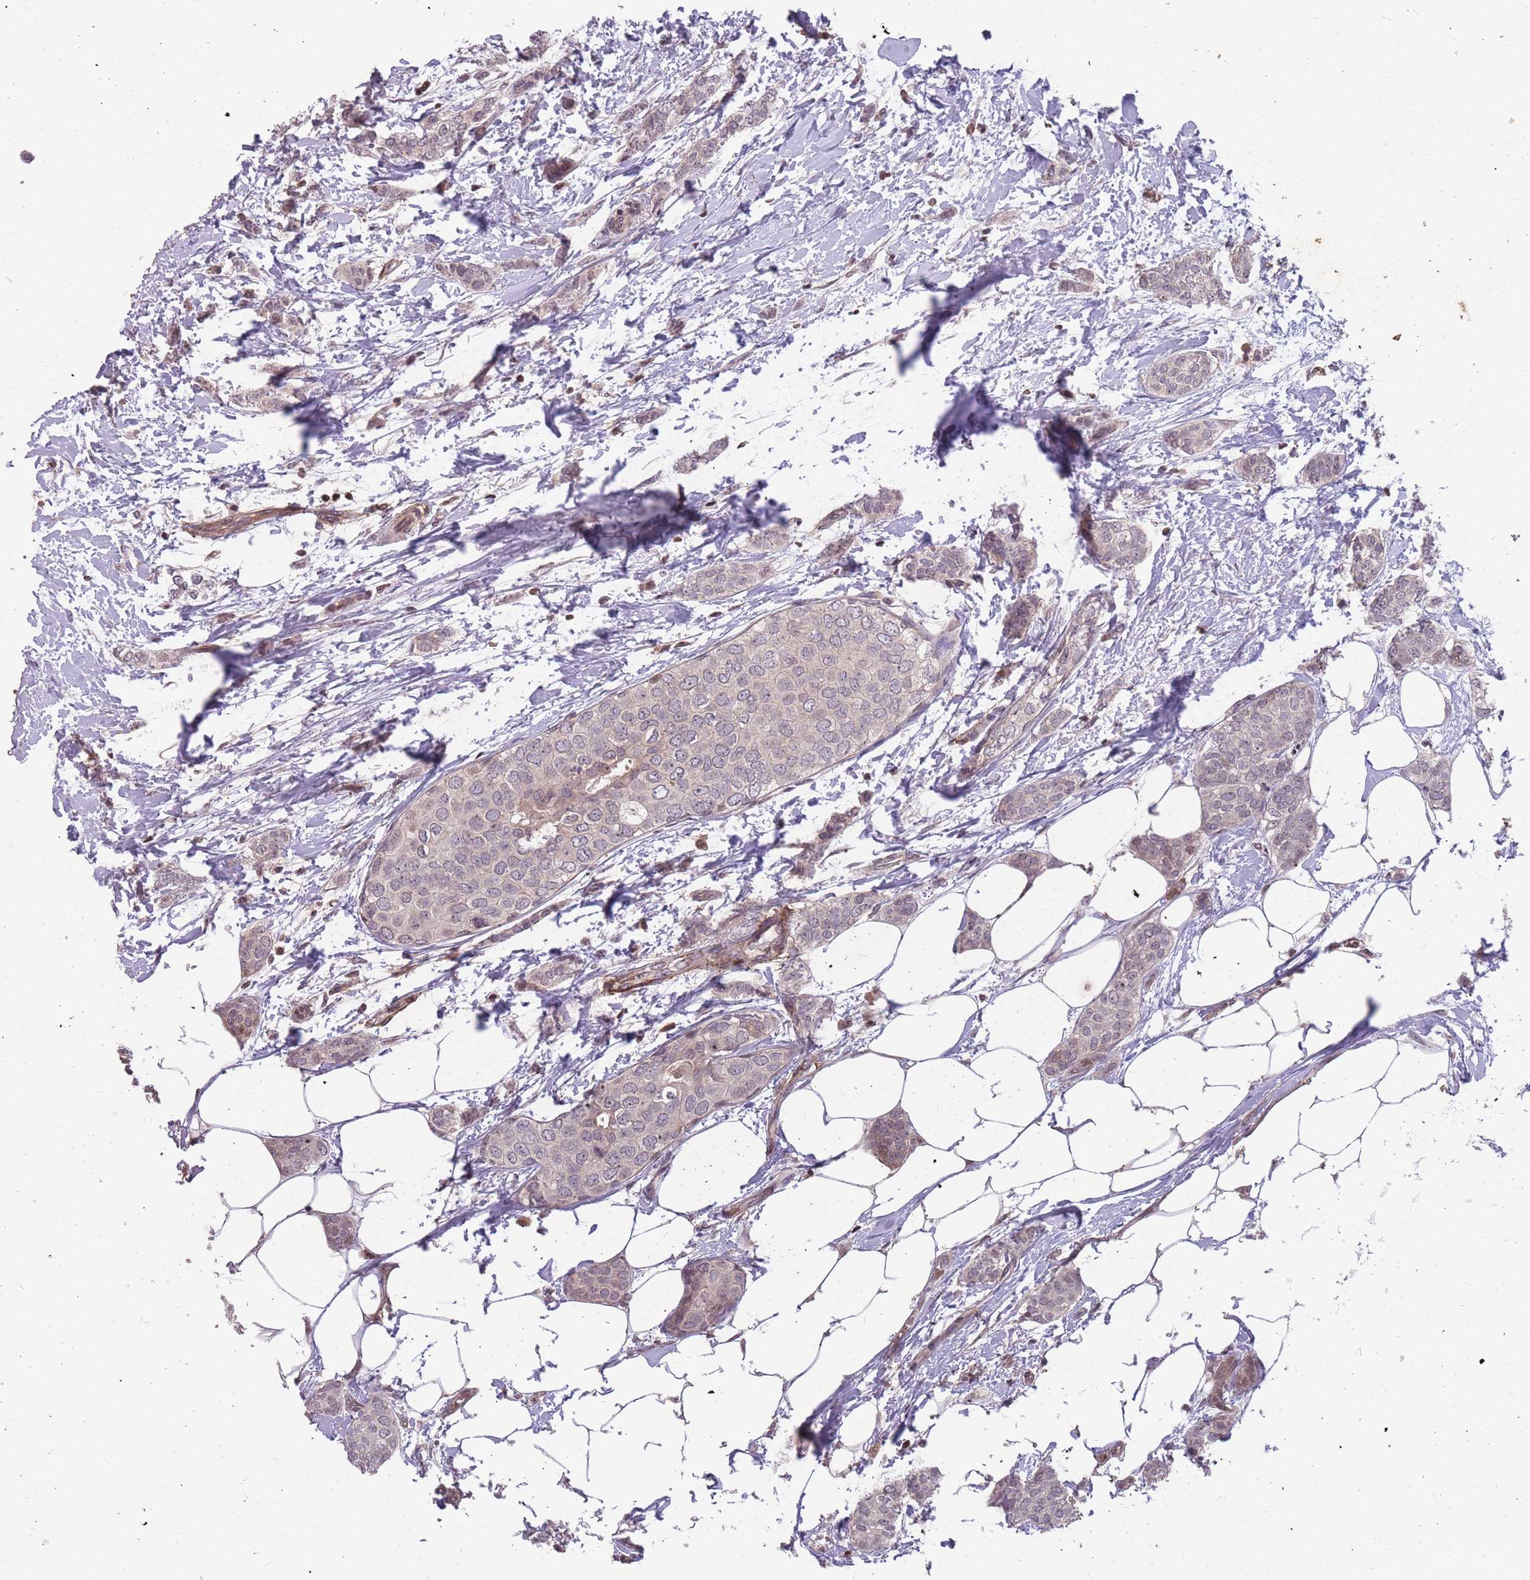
{"staining": {"intensity": "weak", "quantity": "<25%", "location": "cytoplasmic/membranous"}, "tissue": "breast cancer", "cell_type": "Tumor cells", "image_type": "cancer", "snomed": [{"axis": "morphology", "description": "Duct carcinoma"}, {"axis": "topography", "description": "Breast"}], "caption": "Immunohistochemical staining of human invasive ductal carcinoma (breast) displays no significant expression in tumor cells.", "gene": "GGT5", "patient": {"sex": "female", "age": 72}}